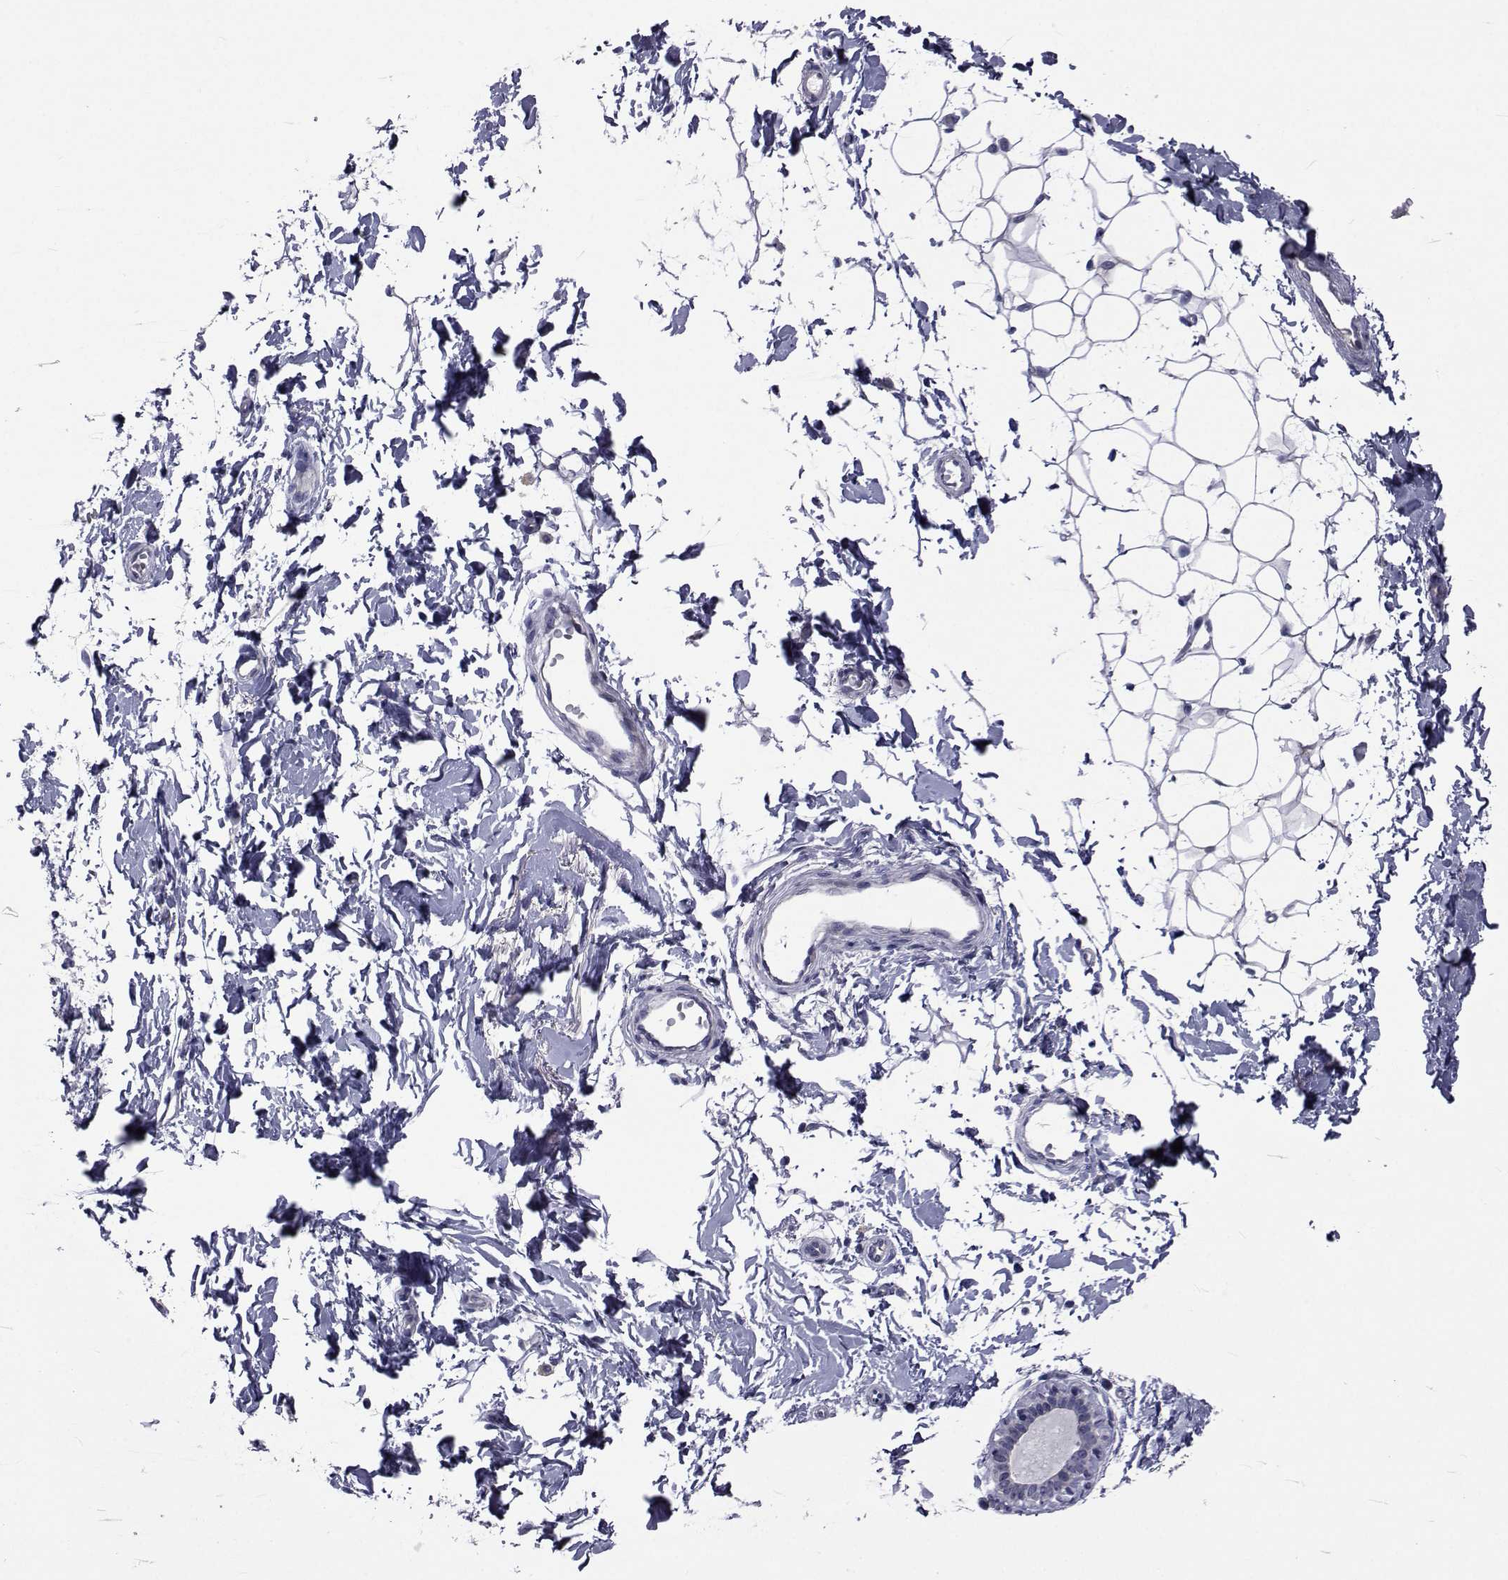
{"staining": {"intensity": "negative", "quantity": "none", "location": "none"}, "tissue": "breast", "cell_type": "Adipocytes", "image_type": "normal", "snomed": [{"axis": "morphology", "description": "Normal tissue, NOS"}, {"axis": "topography", "description": "Breast"}], "caption": "Protein analysis of benign breast reveals no significant expression in adipocytes.", "gene": "SLC30A10", "patient": {"sex": "female", "age": 37}}